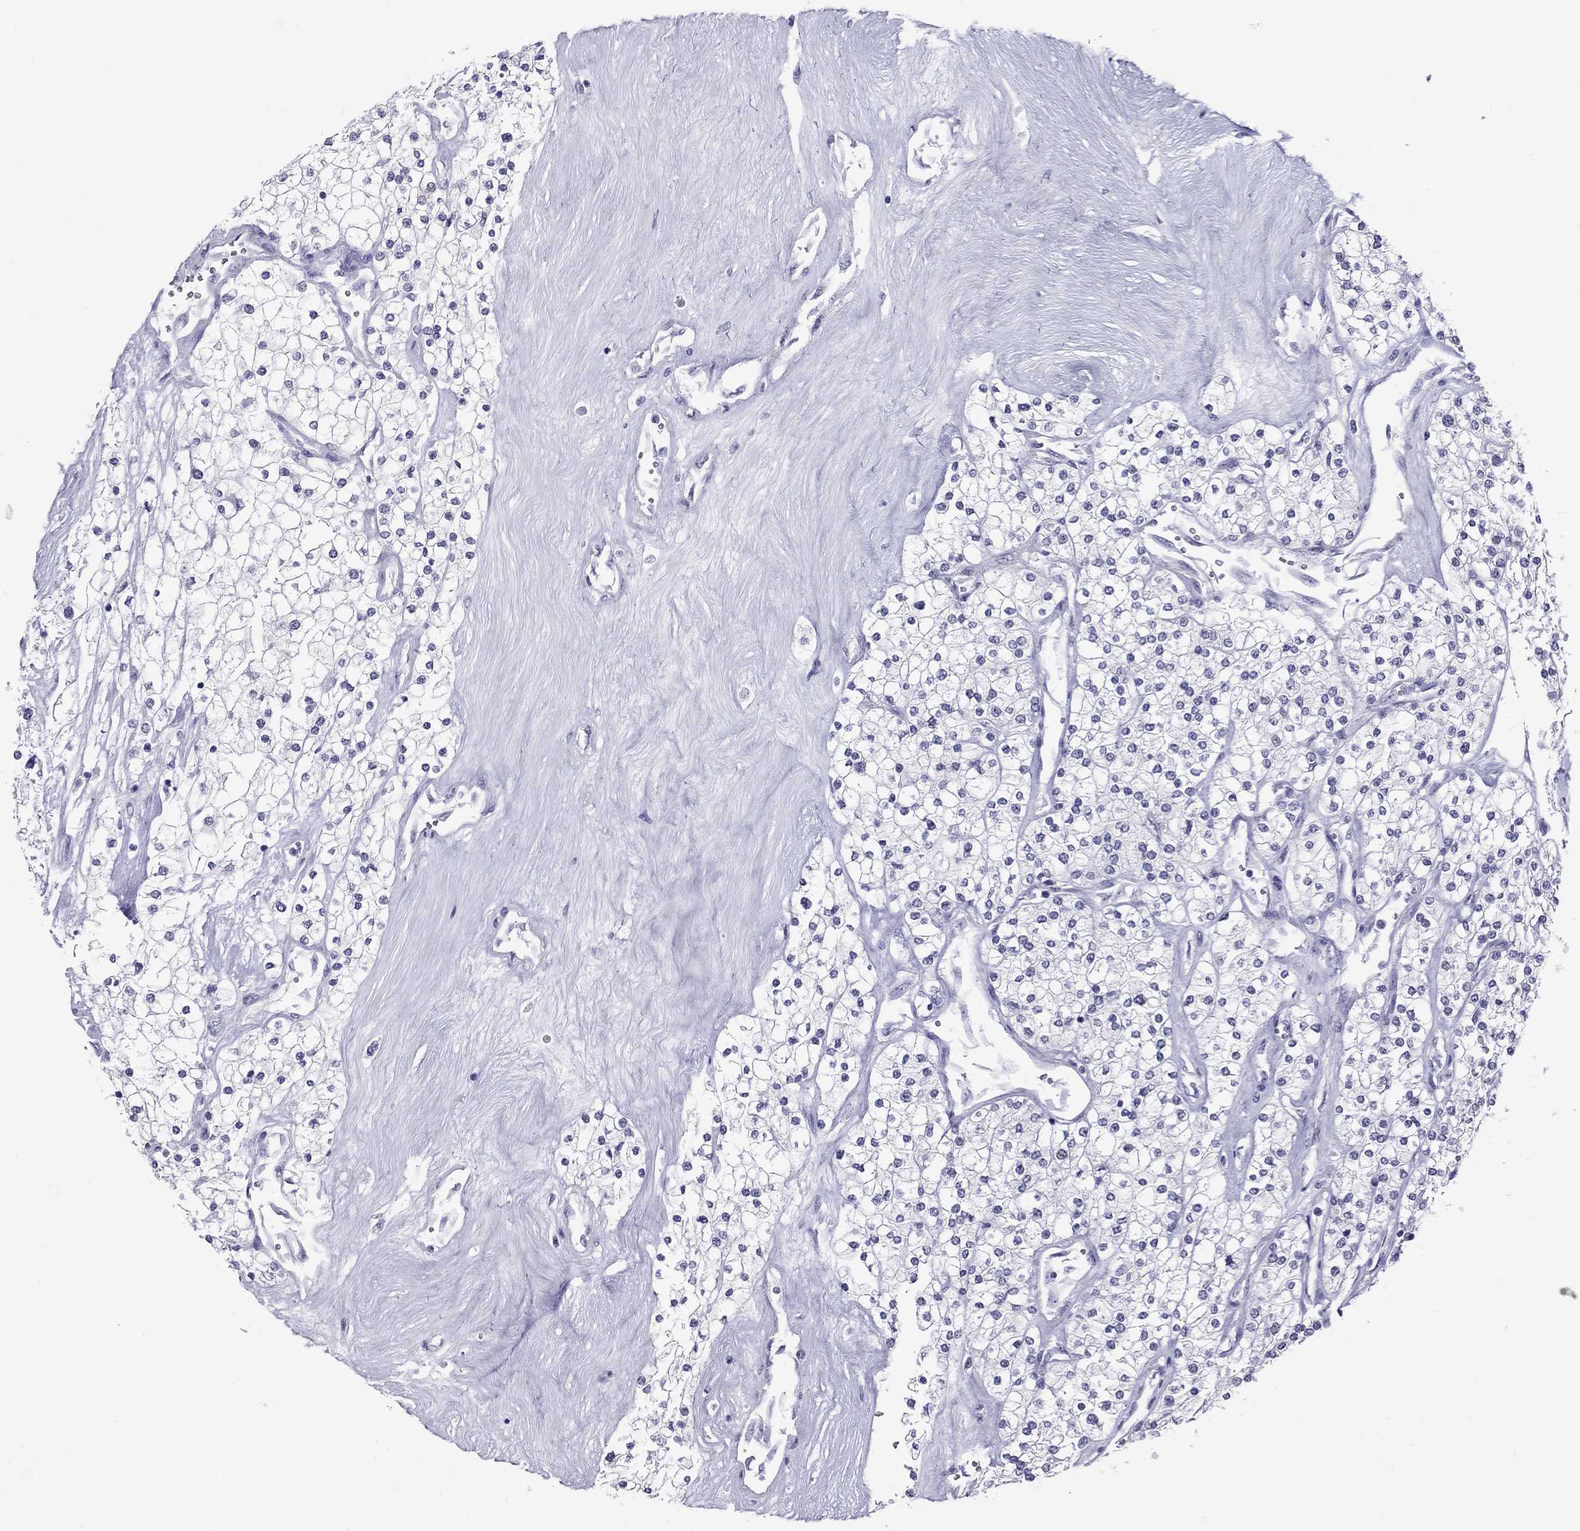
{"staining": {"intensity": "negative", "quantity": "none", "location": "none"}, "tissue": "renal cancer", "cell_type": "Tumor cells", "image_type": "cancer", "snomed": [{"axis": "morphology", "description": "Adenocarcinoma, NOS"}, {"axis": "topography", "description": "Kidney"}], "caption": "Tumor cells show no significant positivity in renal adenocarcinoma. The staining was performed using DAB to visualize the protein expression in brown, while the nuclei were stained in blue with hematoxylin (Magnification: 20x).", "gene": "CHRNB3", "patient": {"sex": "male", "age": 80}}